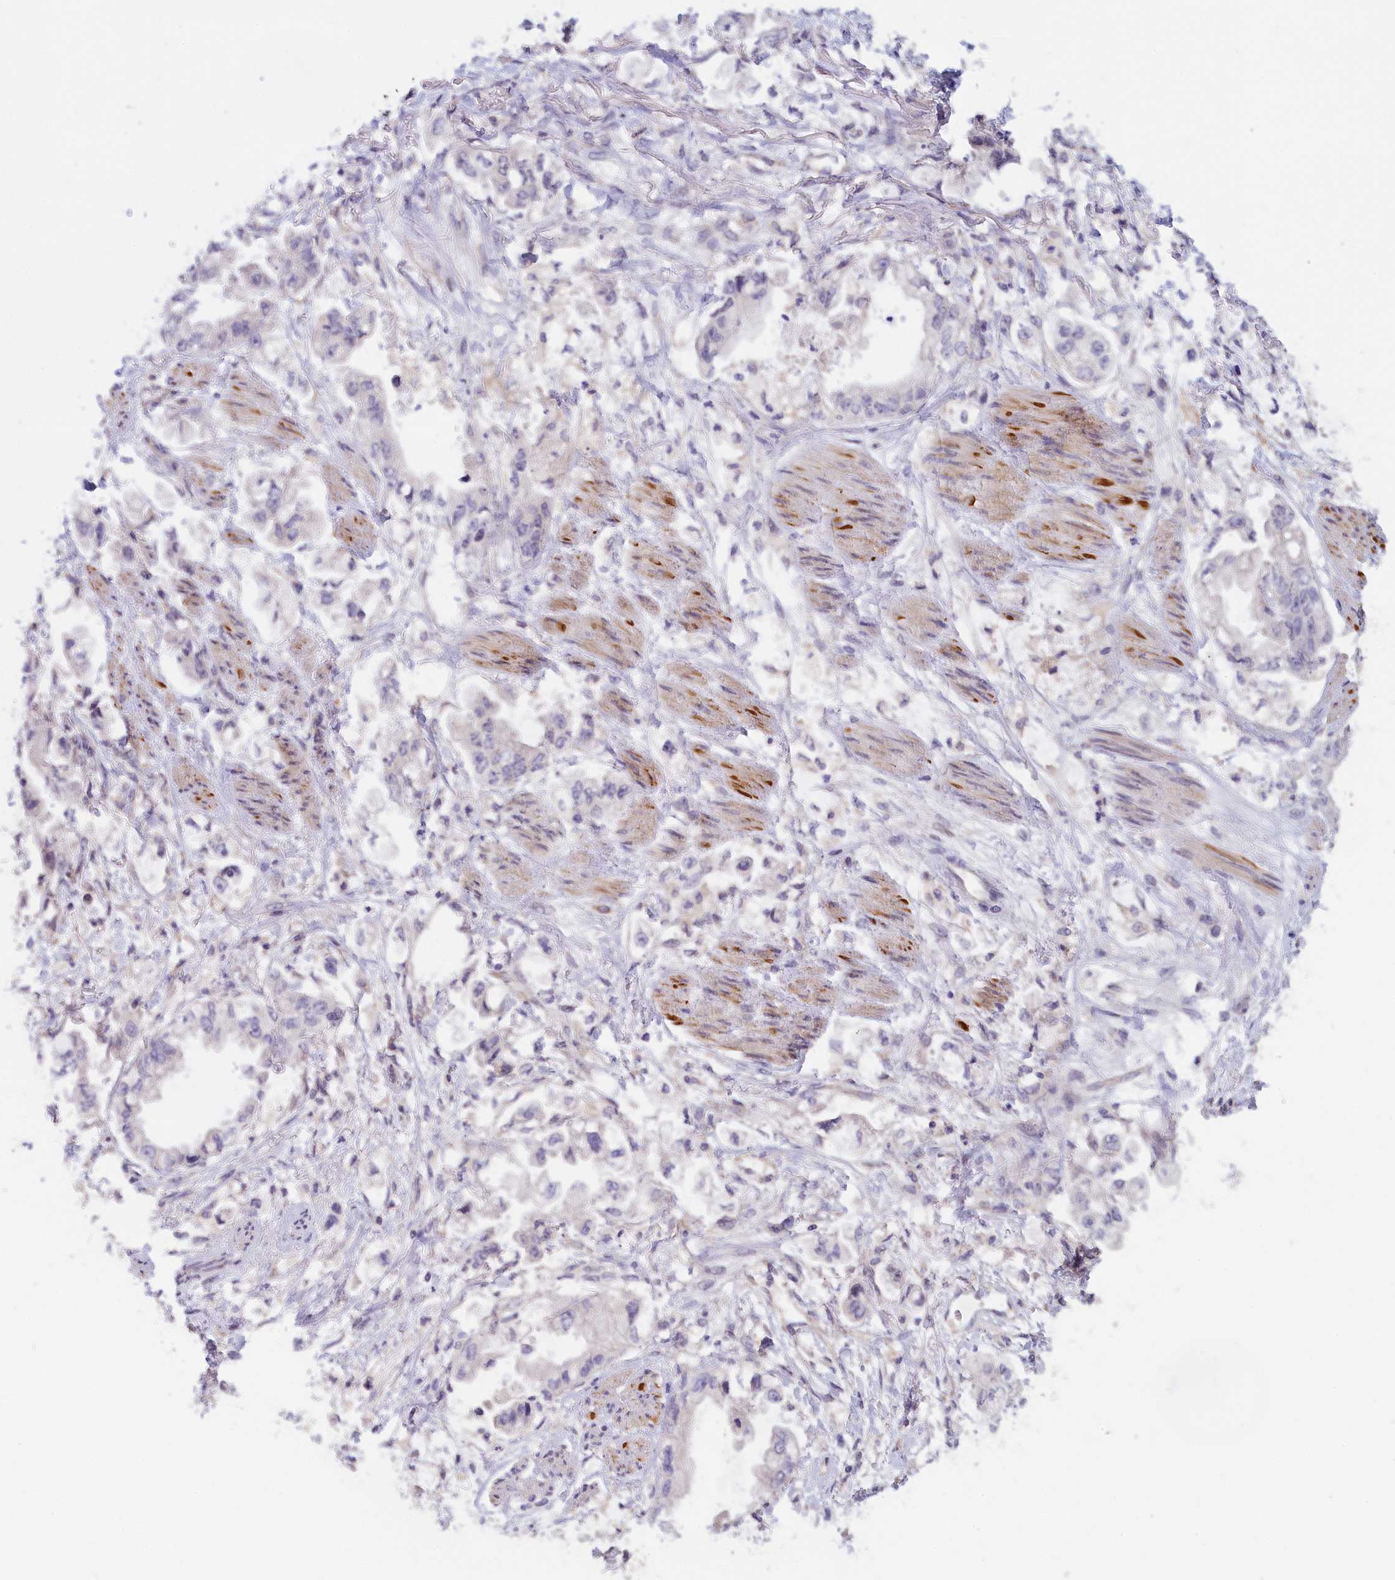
{"staining": {"intensity": "negative", "quantity": "none", "location": "none"}, "tissue": "stomach cancer", "cell_type": "Tumor cells", "image_type": "cancer", "snomed": [{"axis": "morphology", "description": "Adenocarcinoma, NOS"}, {"axis": "topography", "description": "Stomach"}], "caption": "Tumor cells show no significant protein staining in stomach cancer.", "gene": "IGFALS", "patient": {"sex": "male", "age": 62}}